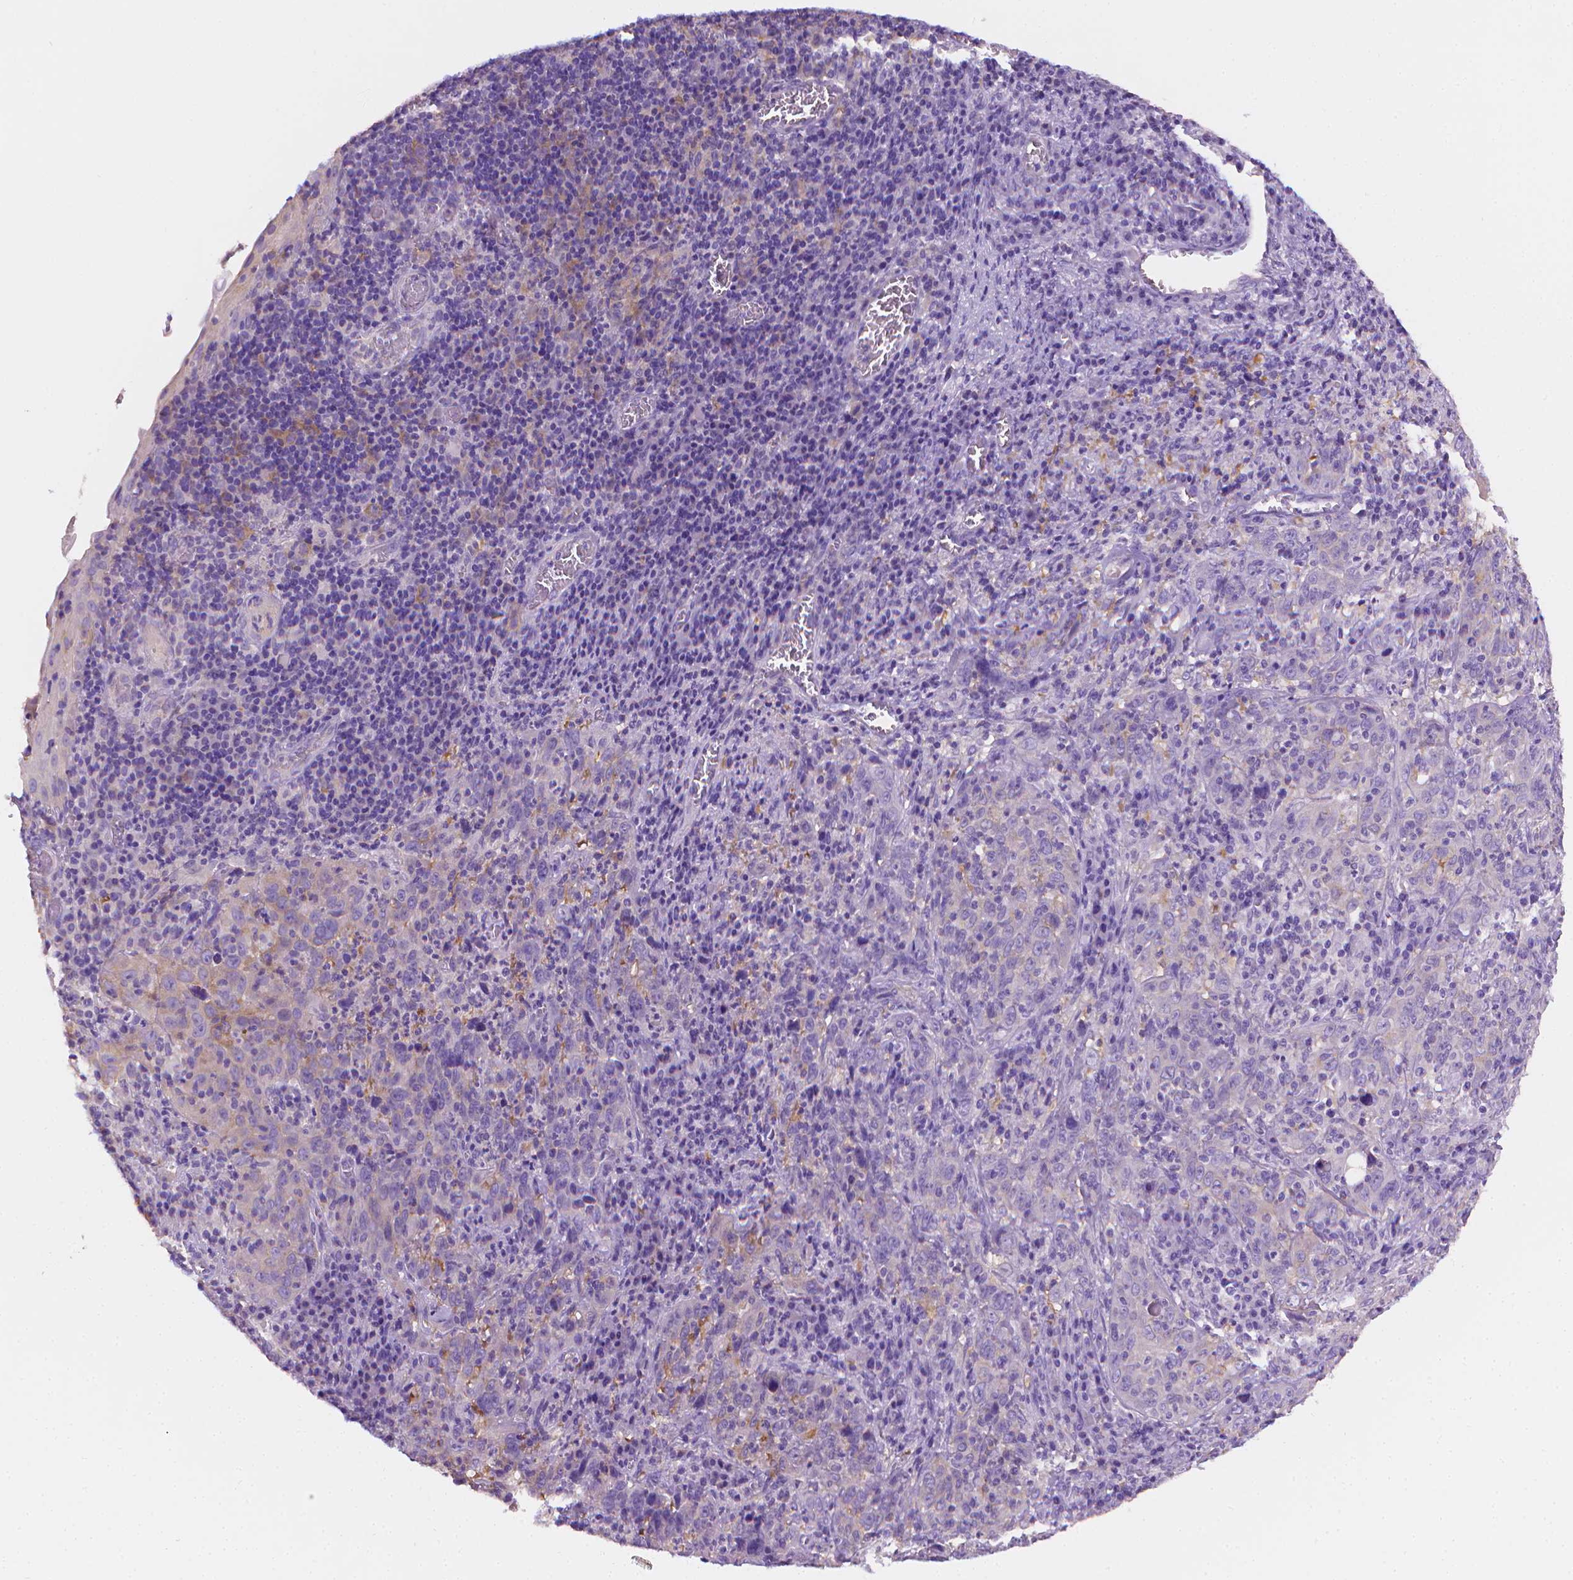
{"staining": {"intensity": "weak", "quantity": "25%-75%", "location": "cytoplasmic/membranous"}, "tissue": "cervical cancer", "cell_type": "Tumor cells", "image_type": "cancer", "snomed": [{"axis": "morphology", "description": "Squamous cell carcinoma, NOS"}, {"axis": "topography", "description": "Cervix"}], "caption": "The image shows staining of squamous cell carcinoma (cervical), revealing weak cytoplasmic/membranous protein positivity (brown color) within tumor cells.", "gene": "FASN", "patient": {"sex": "female", "age": 46}}